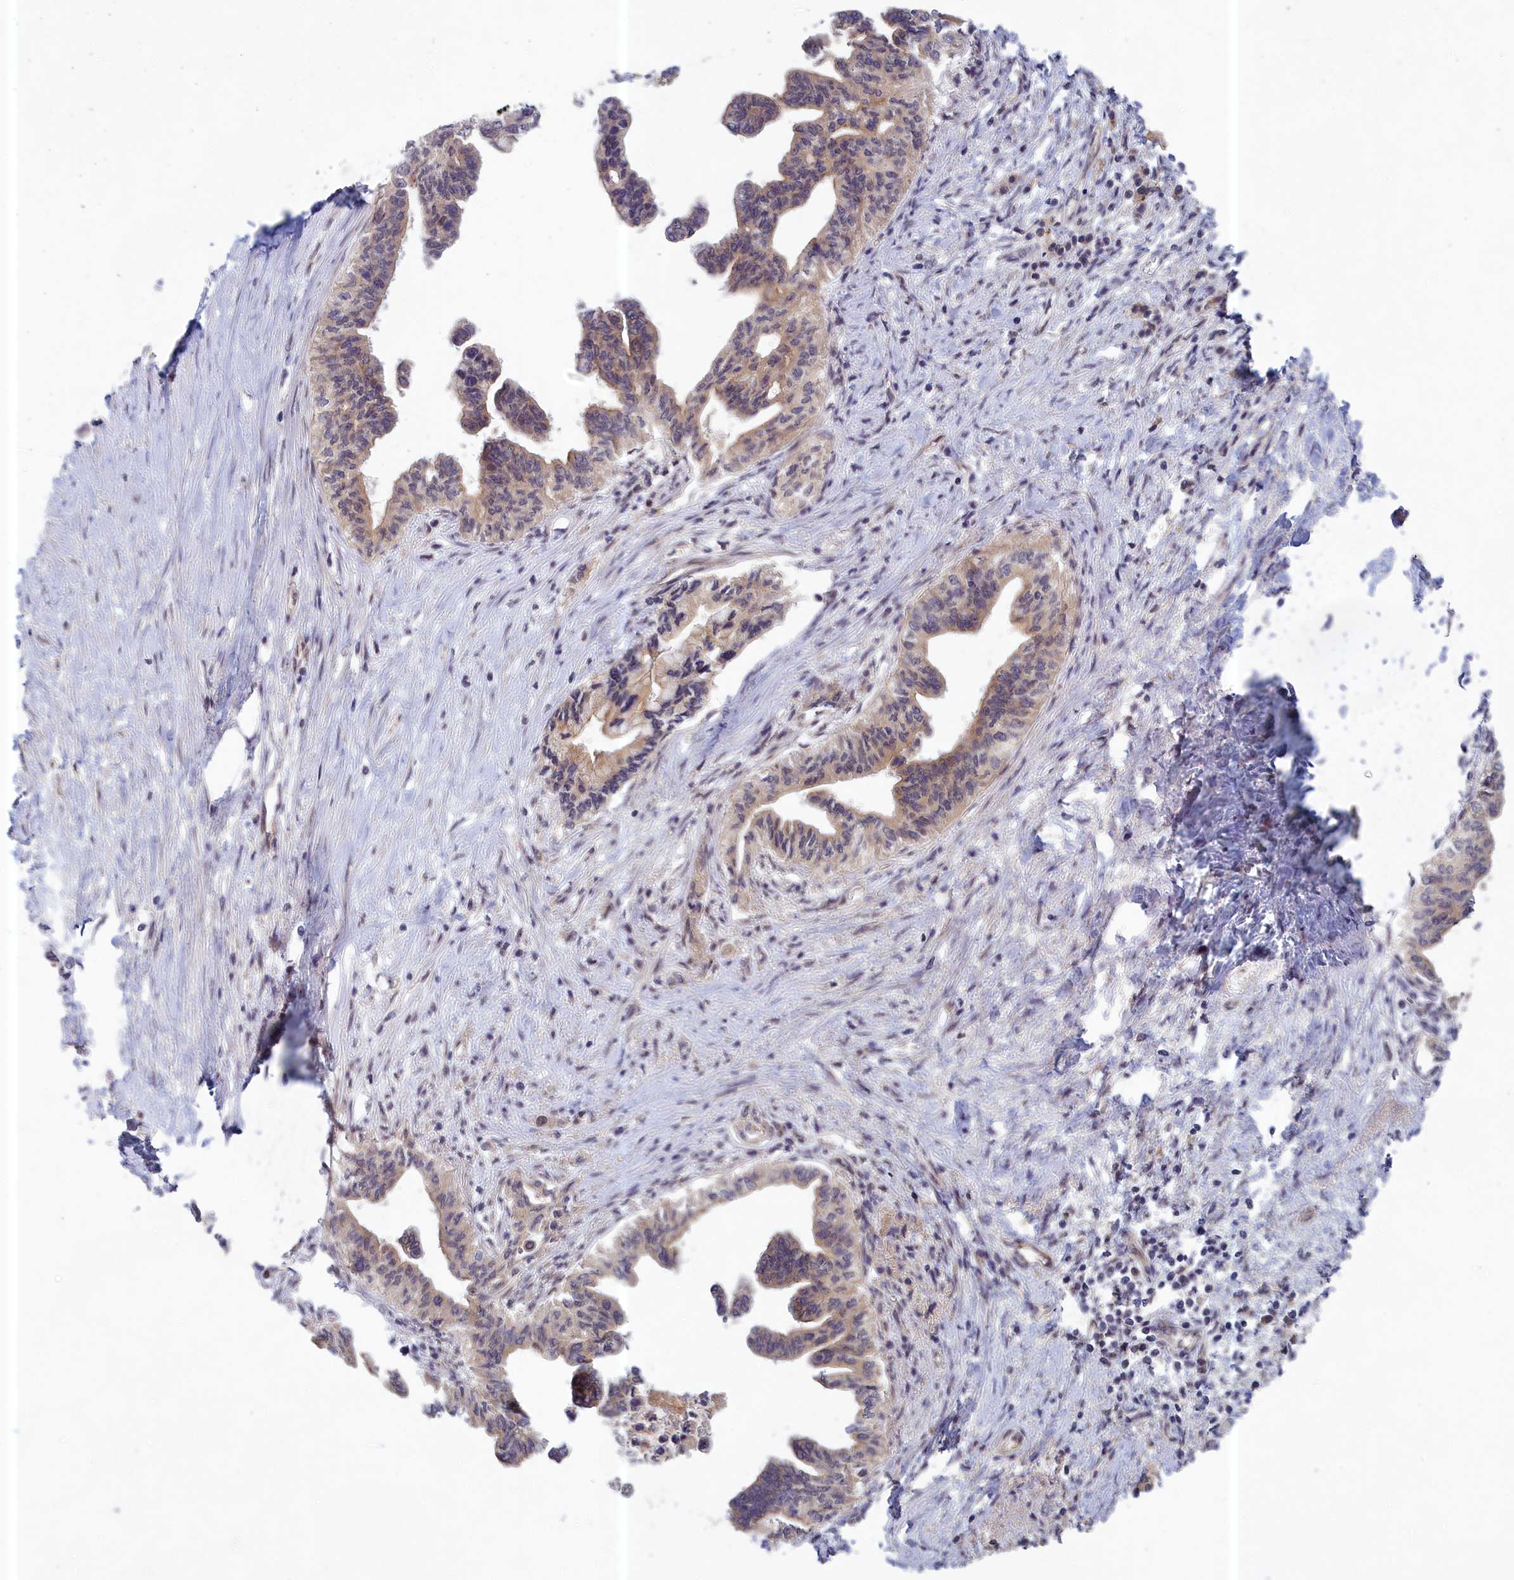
{"staining": {"intensity": "weak", "quantity": "25%-75%", "location": "cytoplasmic/membranous"}, "tissue": "pancreatic cancer", "cell_type": "Tumor cells", "image_type": "cancer", "snomed": [{"axis": "morphology", "description": "Adenocarcinoma, NOS"}, {"axis": "topography", "description": "Pancreas"}], "caption": "A low amount of weak cytoplasmic/membranous staining is appreciated in about 25%-75% of tumor cells in pancreatic cancer (adenocarcinoma) tissue. The protein is shown in brown color, while the nuclei are stained blue.", "gene": "EARS2", "patient": {"sex": "female", "age": 83}}